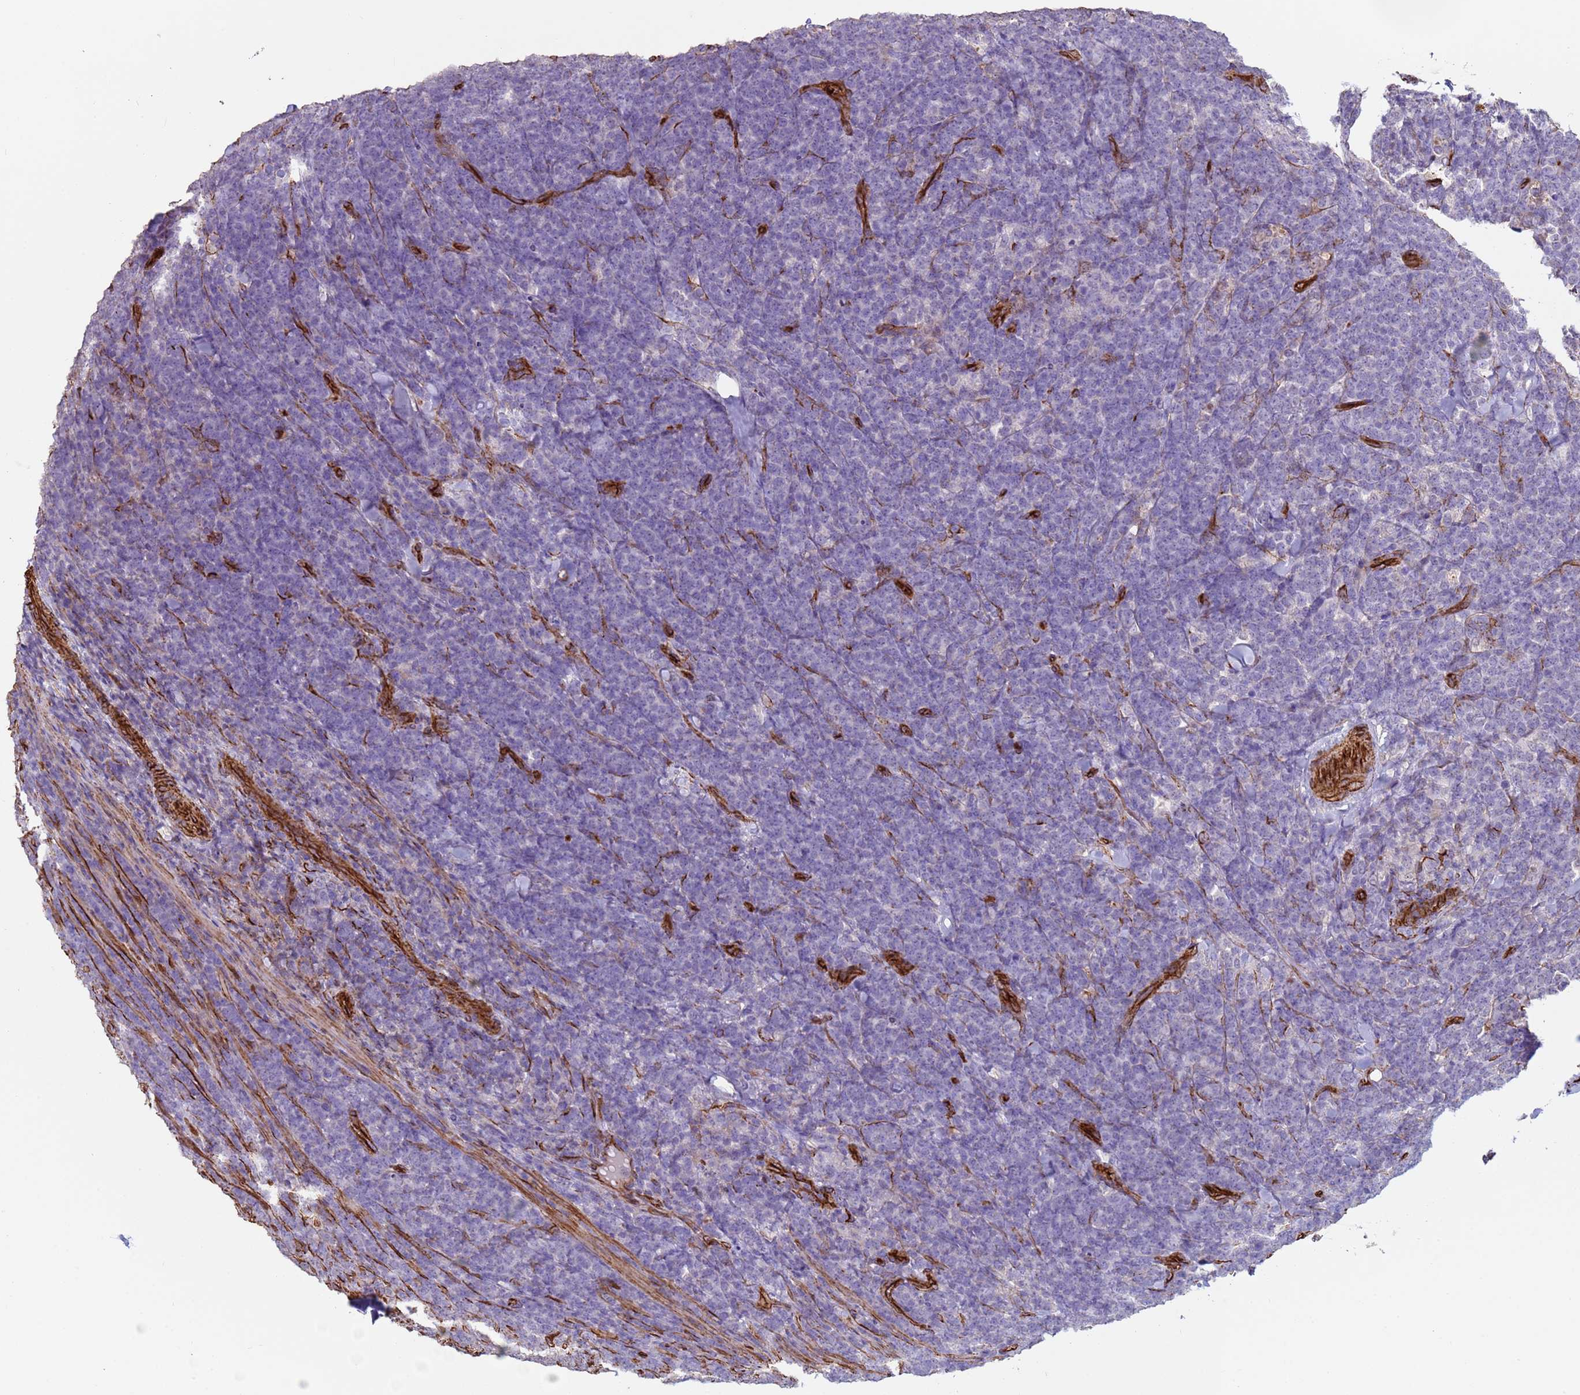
{"staining": {"intensity": "negative", "quantity": "none", "location": "none"}, "tissue": "lymphoma", "cell_type": "Tumor cells", "image_type": "cancer", "snomed": [{"axis": "morphology", "description": "Malignant lymphoma, non-Hodgkin's type, High grade"}, {"axis": "topography", "description": "Small intestine"}], "caption": "This photomicrograph is of lymphoma stained with IHC to label a protein in brown with the nuclei are counter-stained blue. There is no positivity in tumor cells.", "gene": "GASK1A", "patient": {"sex": "male", "age": 8}}